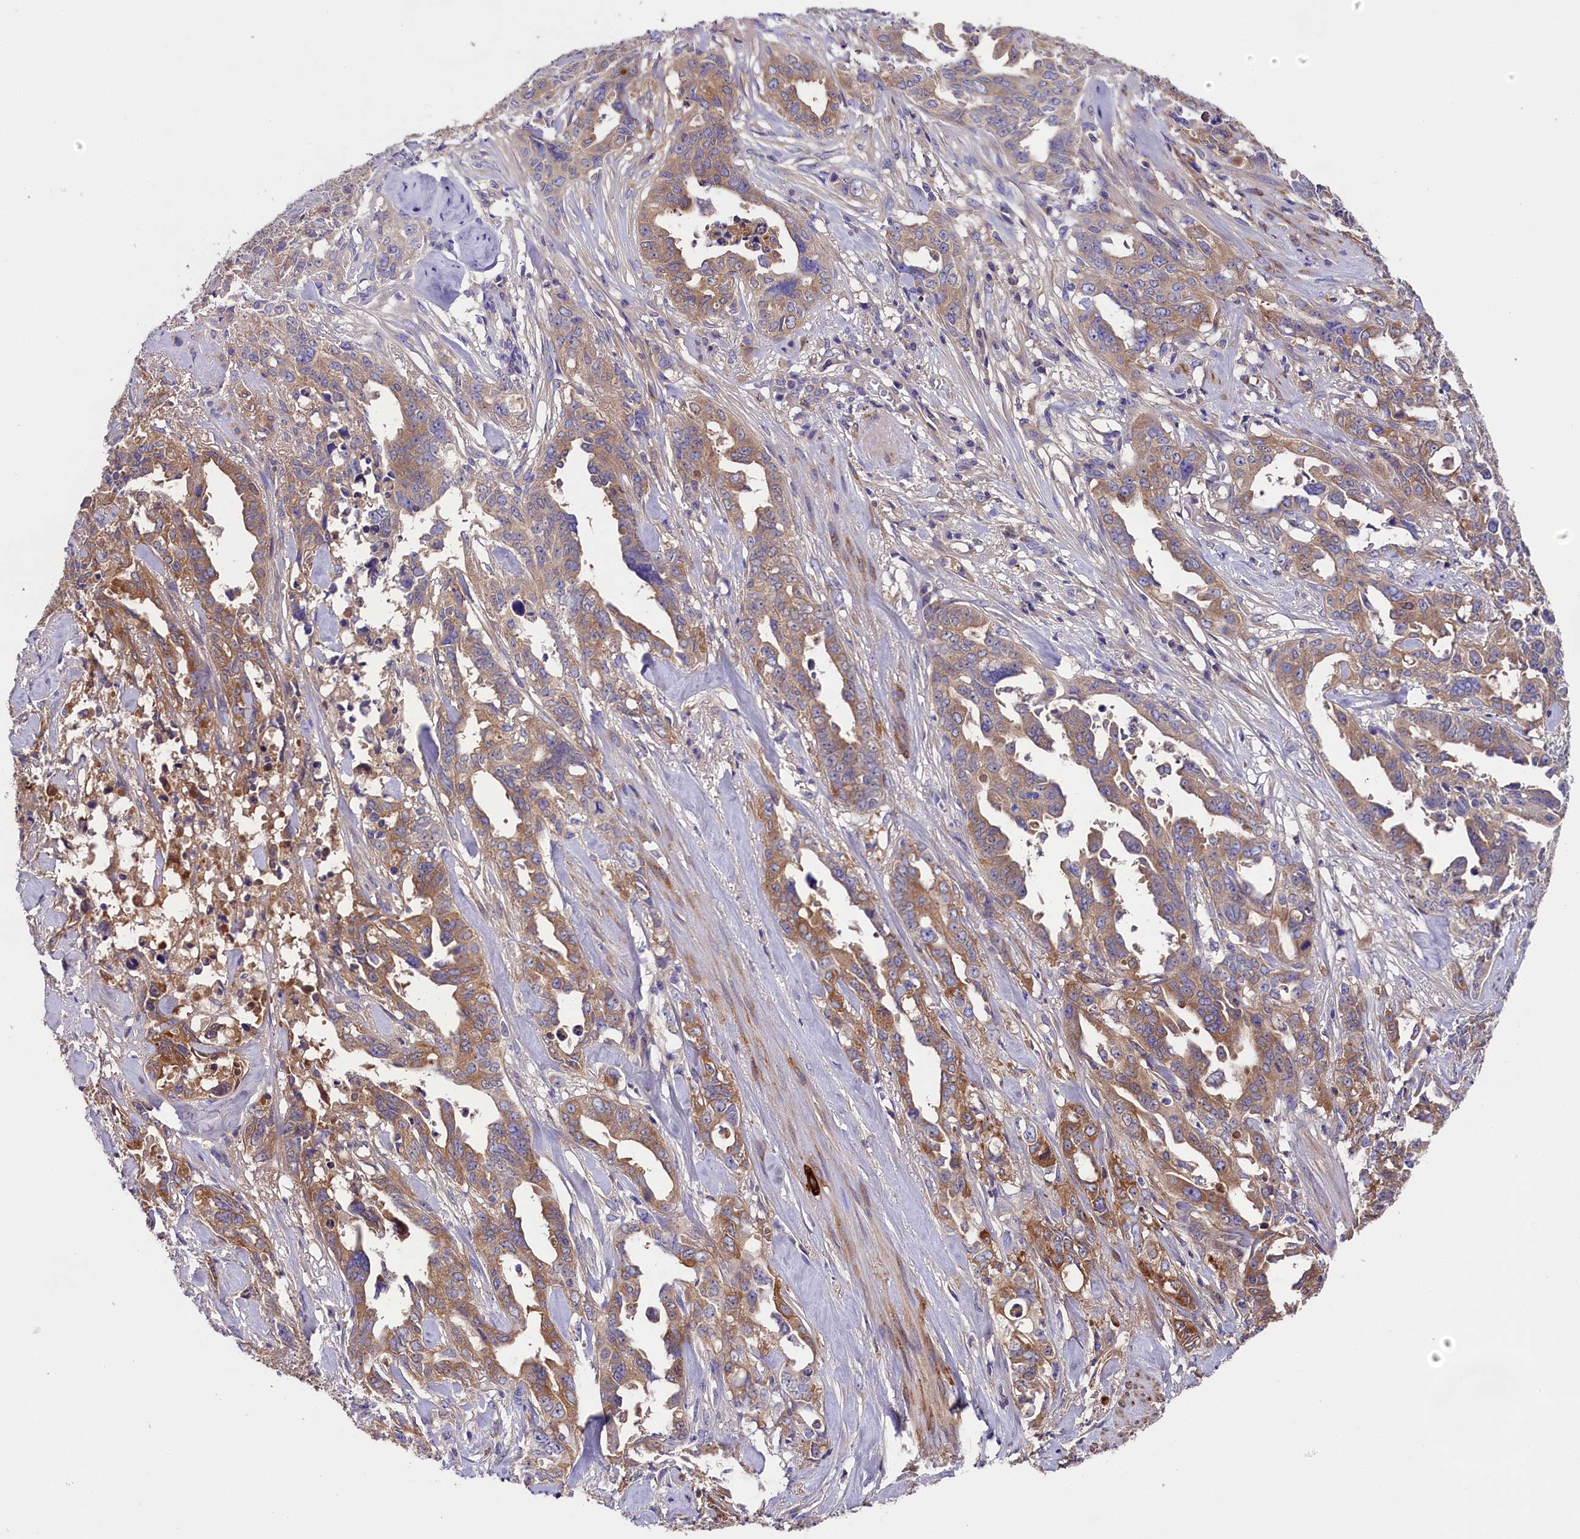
{"staining": {"intensity": "moderate", "quantity": ">75%", "location": "cytoplasmic/membranous"}, "tissue": "endometrial cancer", "cell_type": "Tumor cells", "image_type": "cancer", "snomed": [{"axis": "morphology", "description": "Adenocarcinoma, NOS"}, {"axis": "topography", "description": "Endometrium"}], "caption": "Endometrial cancer (adenocarcinoma) stained with a brown dye demonstrates moderate cytoplasmic/membranous positive expression in about >75% of tumor cells.", "gene": "SOD3", "patient": {"sex": "female", "age": 65}}